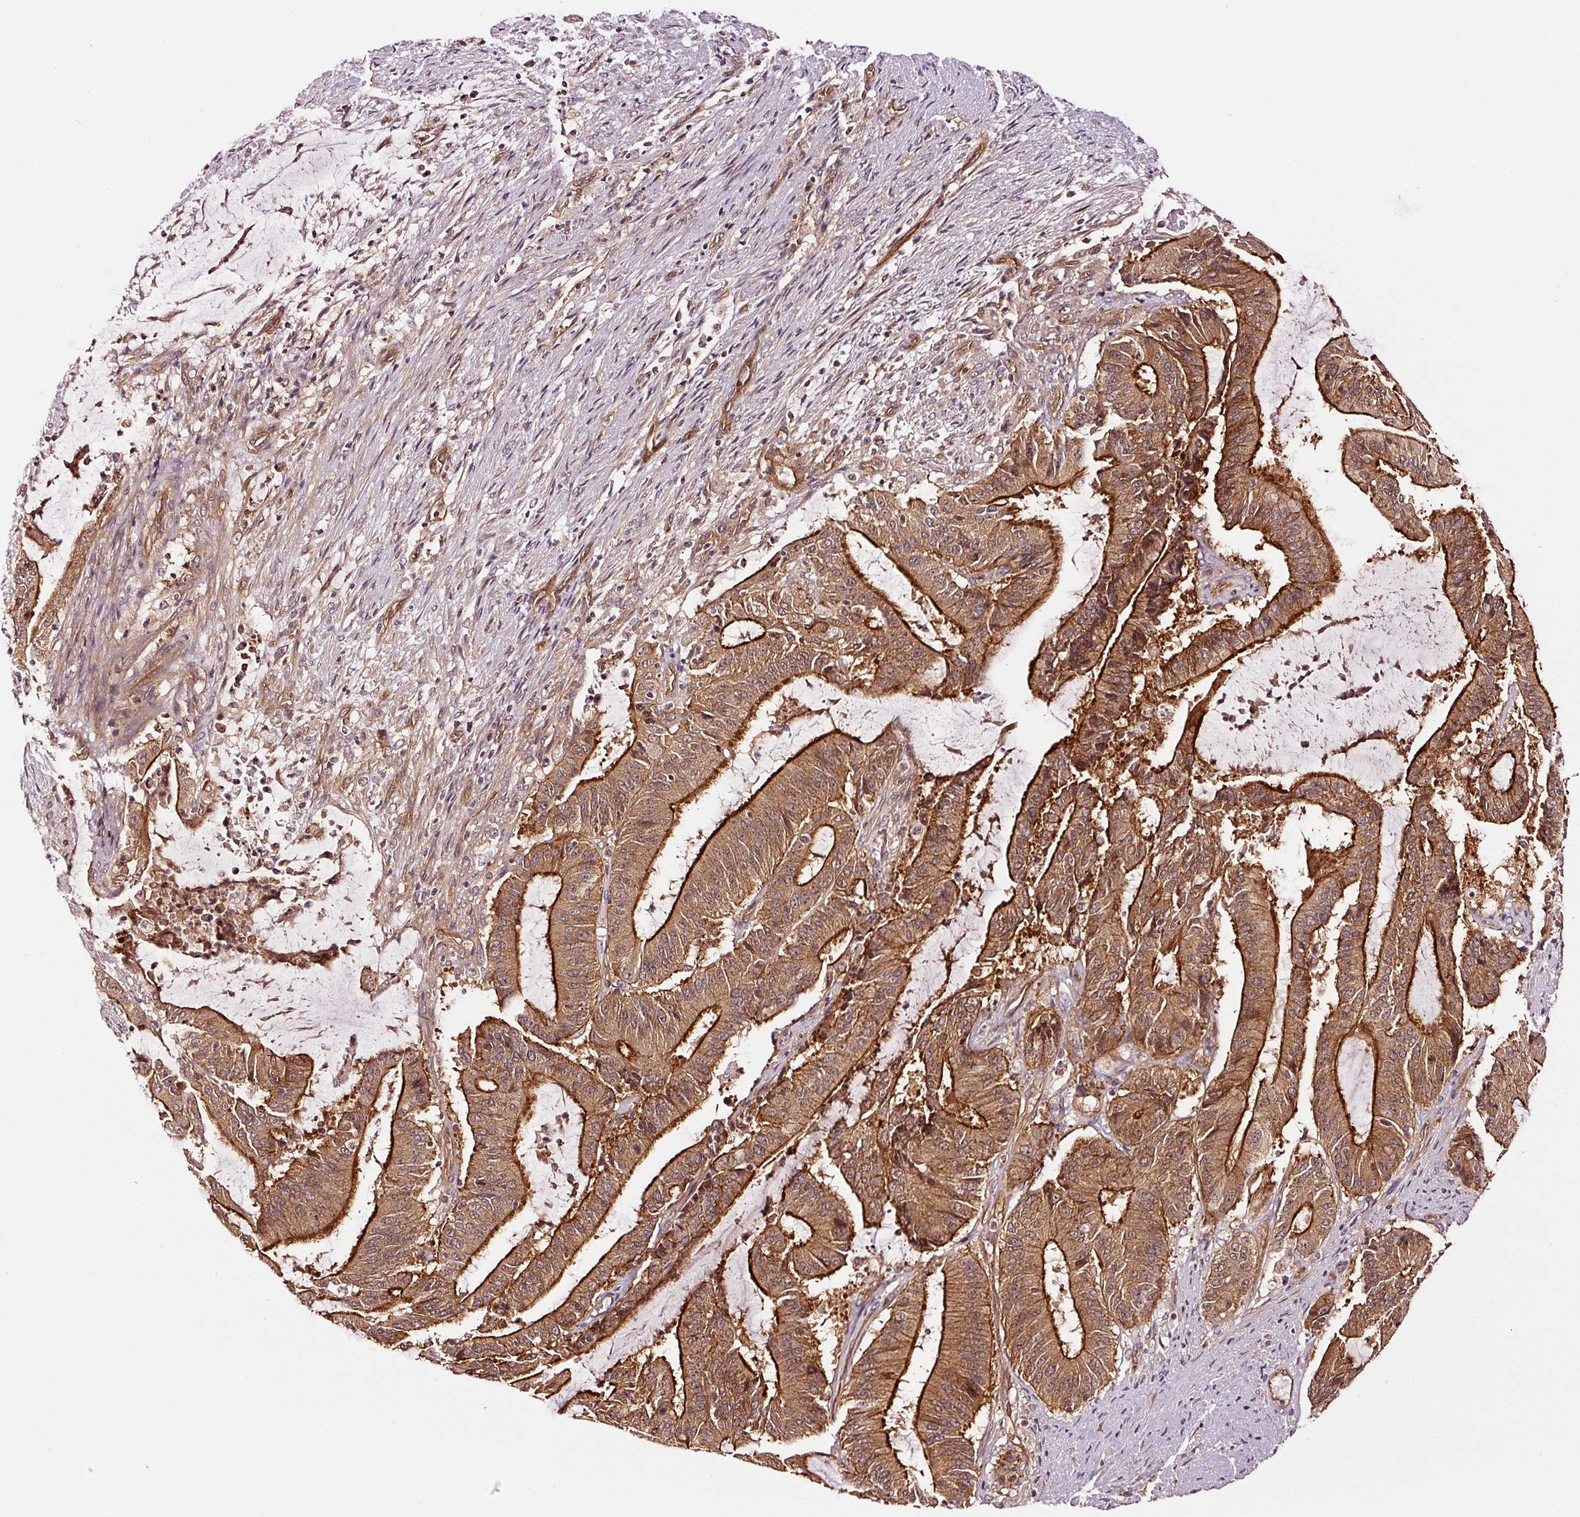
{"staining": {"intensity": "strong", "quantity": ">75%", "location": "cytoplasmic/membranous"}, "tissue": "liver cancer", "cell_type": "Tumor cells", "image_type": "cancer", "snomed": [{"axis": "morphology", "description": "Normal tissue, NOS"}, {"axis": "morphology", "description": "Cholangiocarcinoma"}, {"axis": "topography", "description": "Liver"}, {"axis": "topography", "description": "Peripheral nerve tissue"}], "caption": "Brown immunohistochemical staining in cholangiocarcinoma (liver) exhibits strong cytoplasmic/membranous expression in about >75% of tumor cells.", "gene": "METAP1", "patient": {"sex": "female", "age": 73}}